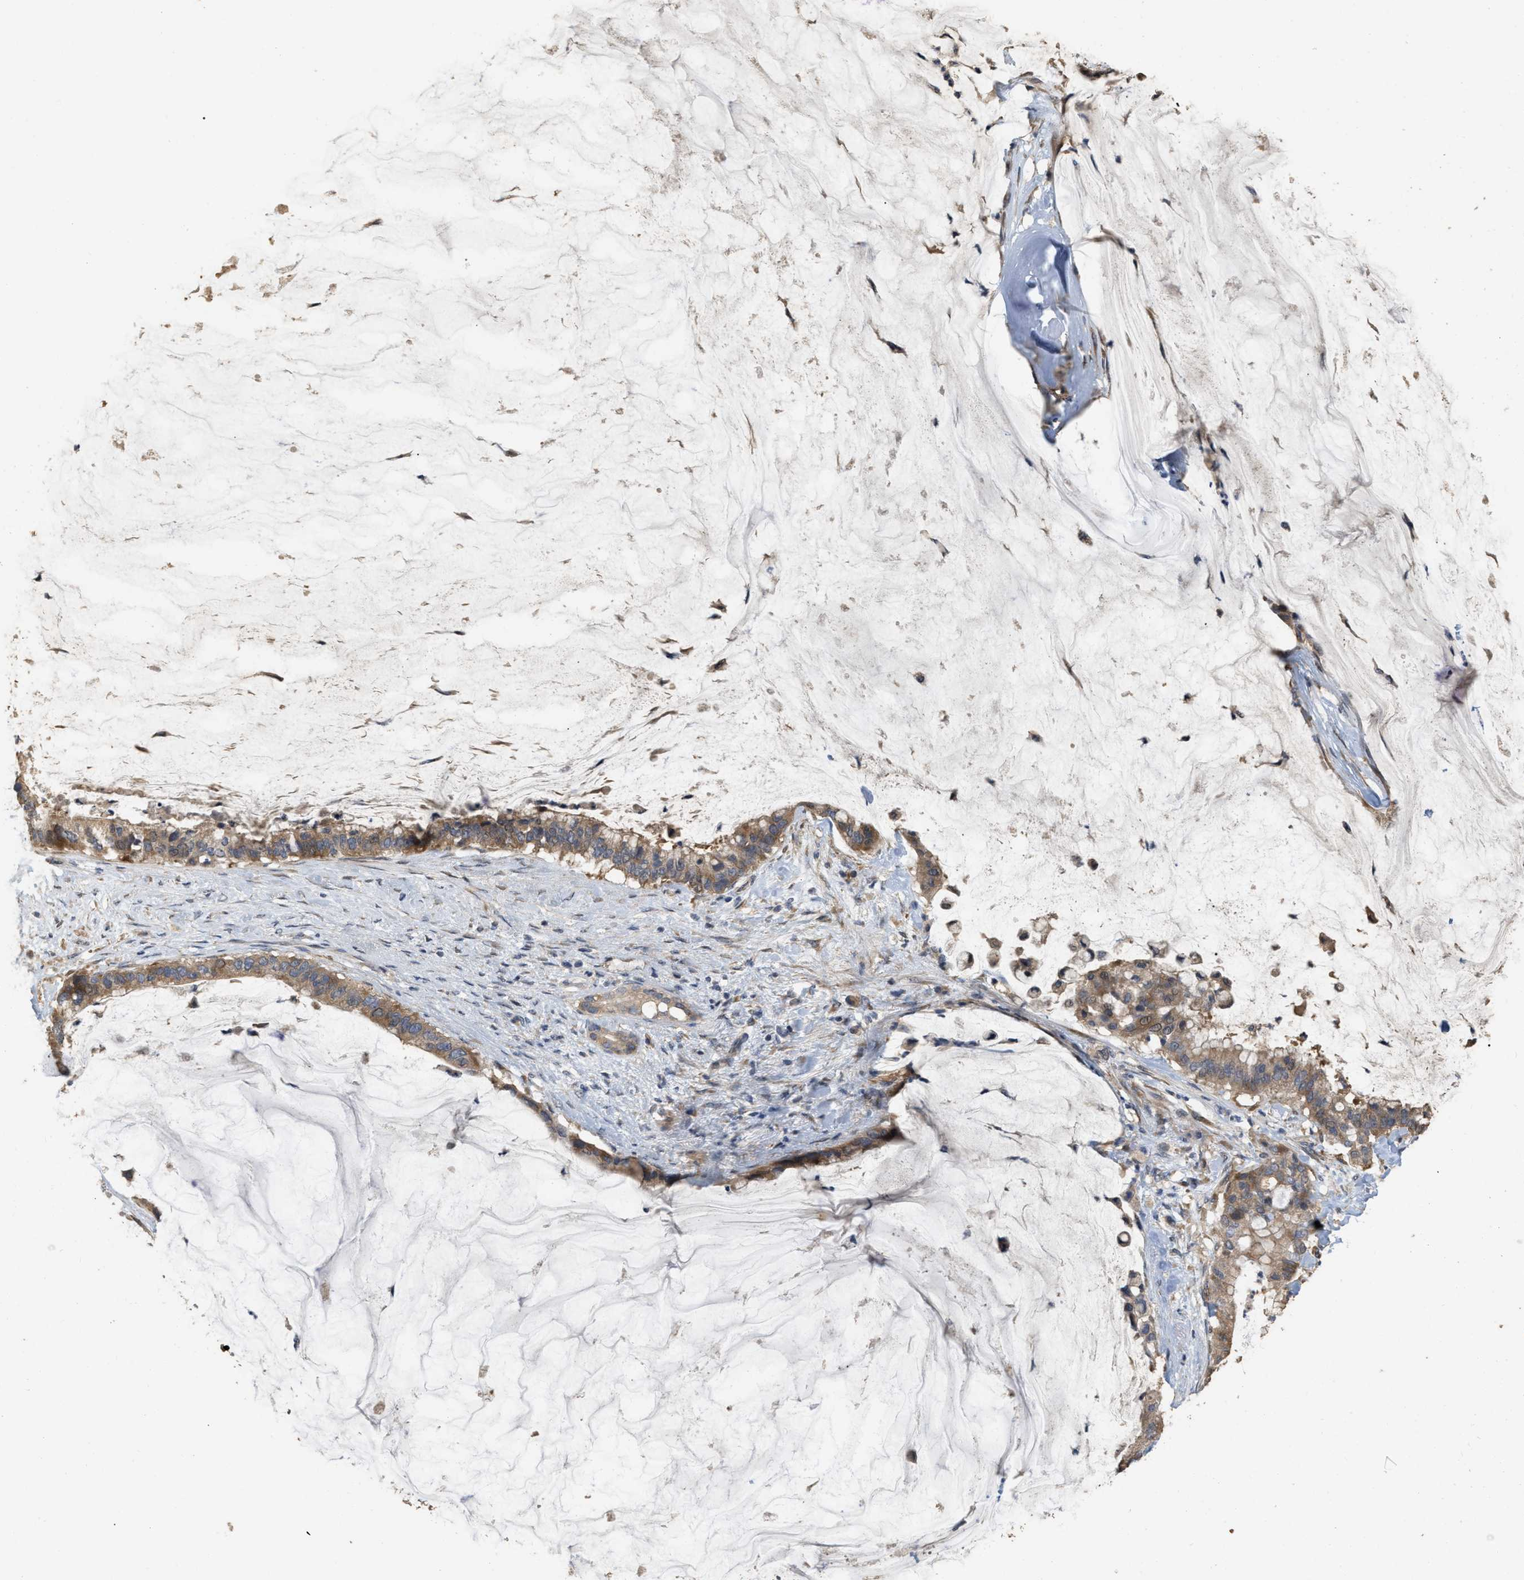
{"staining": {"intensity": "moderate", "quantity": ">75%", "location": "cytoplasmic/membranous"}, "tissue": "pancreatic cancer", "cell_type": "Tumor cells", "image_type": "cancer", "snomed": [{"axis": "morphology", "description": "Adenocarcinoma, NOS"}, {"axis": "topography", "description": "Pancreas"}], "caption": "IHC (DAB (3,3'-diaminobenzidine)) staining of human pancreatic cancer demonstrates moderate cytoplasmic/membranous protein expression in about >75% of tumor cells. (DAB (3,3'-diaminobenzidine) IHC with brightfield microscopy, high magnification).", "gene": "NCS1", "patient": {"sex": "male", "age": 41}}